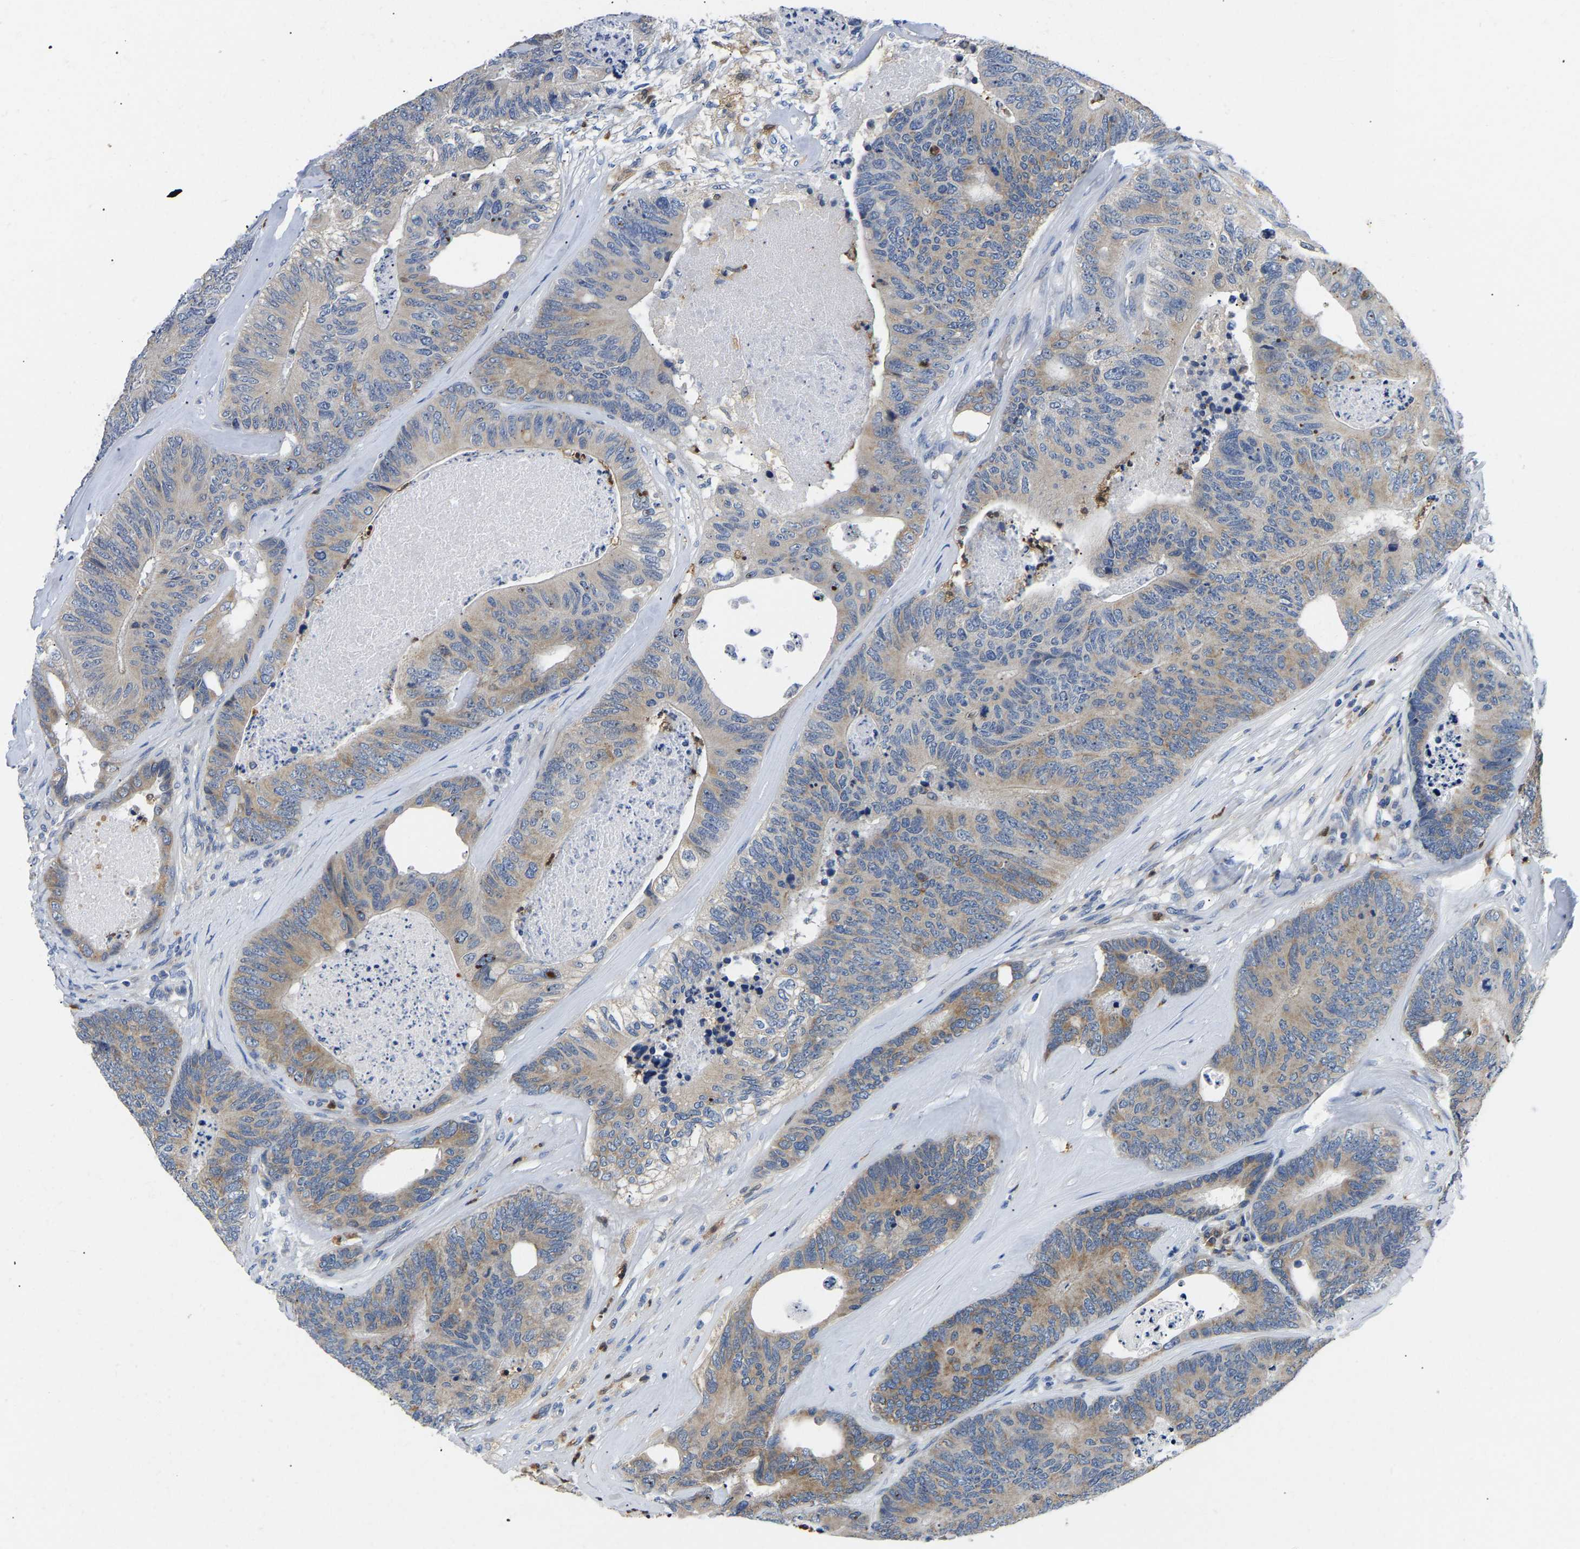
{"staining": {"intensity": "weak", "quantity": "<25%", "location": "cytoplasmic/membranous"}, "tissue": "colorectal cancer", "cell_type": "Tumor cells", "image_type": "cancer", "snomed": [{"axis": "morphology", "description": "Adenocarcinoma, NOS"}, {"axis": "topography", "description": "Colon"}], "caption": "A histopathology image of adenocarcinoma (colorectal) stained for a protein demonstrates no brown staining in tumor cells.", "gene": "TOR1B", "patient": {"sex": "female", "age": 67}}